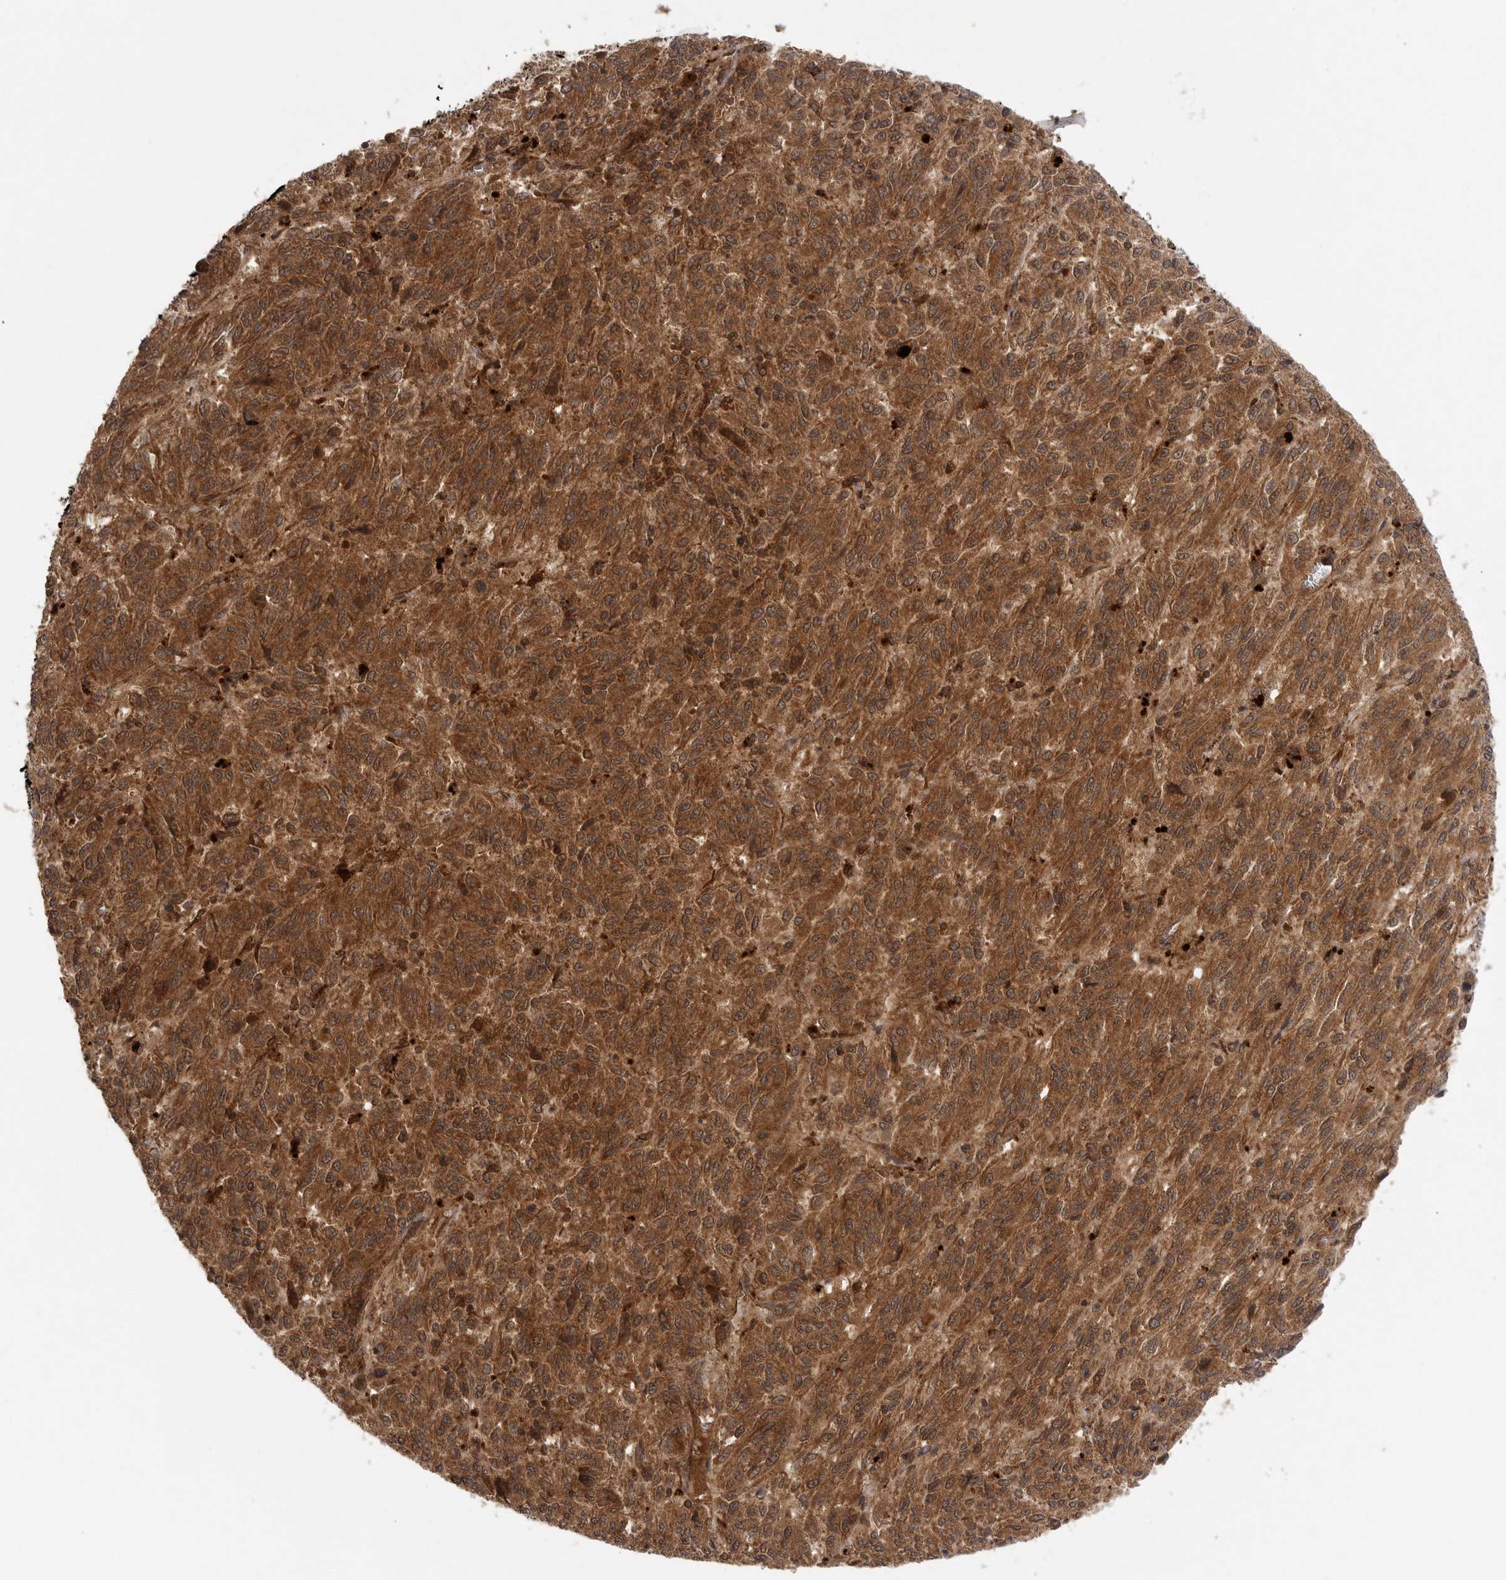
{"staining": {"intensity": "strong", "quantity": ">75%", "location": "cytoplasmic/membranous"}, "tissue": "melanoma", "cell_type": "Tumor cells", "image_type": "cancer", "snomed": [{"axis": "morphology", "description": "Malignant melanoma, Metastatic site"}, {"axis": "topography", "description": "Lung"}], "caption": "Melanoma tissue displays strong cytoplasmic/membranous expression in approximately >75% of tumor cells, visualized by immunohistochemistry. Immunohistochemistry stains the protein in brown and the nuclei are stained blue.", "gene": "PRDX4", "patient": {"sex": "male", "age": 64}}